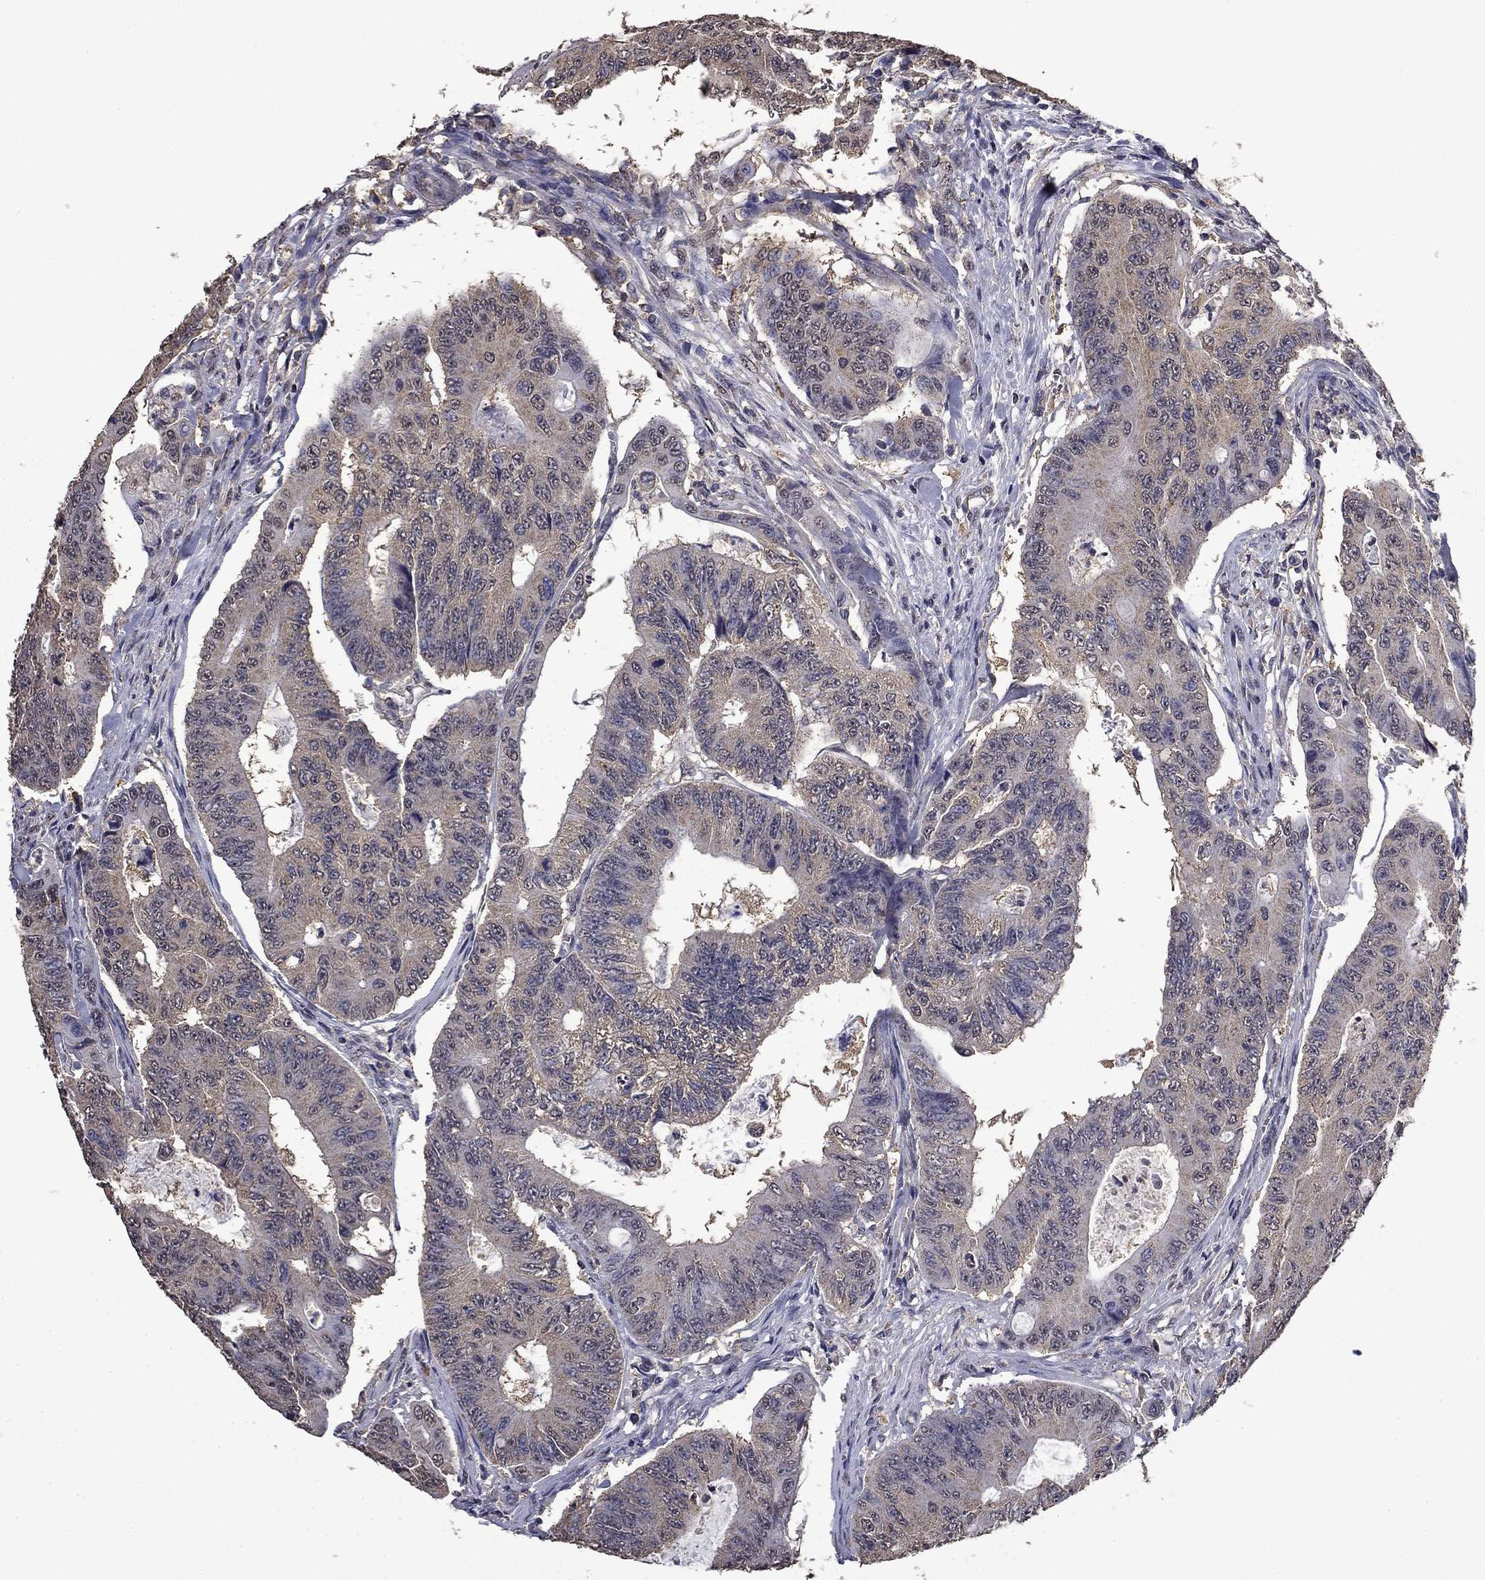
{"staining": {"intensity": "negative", "quantity": "none", "location": "none"}, "tissue": "colorectal cancer", "cell_type": "Tumor cells", "image_type": "cancer", "snomed": [{"axis": "morphology", "description": "Adenocarcinoma, NOS"}, {"axis": "topography", "description": "Colon"}], "caption": "The histopathology image exhibits no significant staining in tumor cells of adenocarcinoma (colorectal).", "gene": "MFAP3L", "patient": {"sex": "female", "age": 48}}